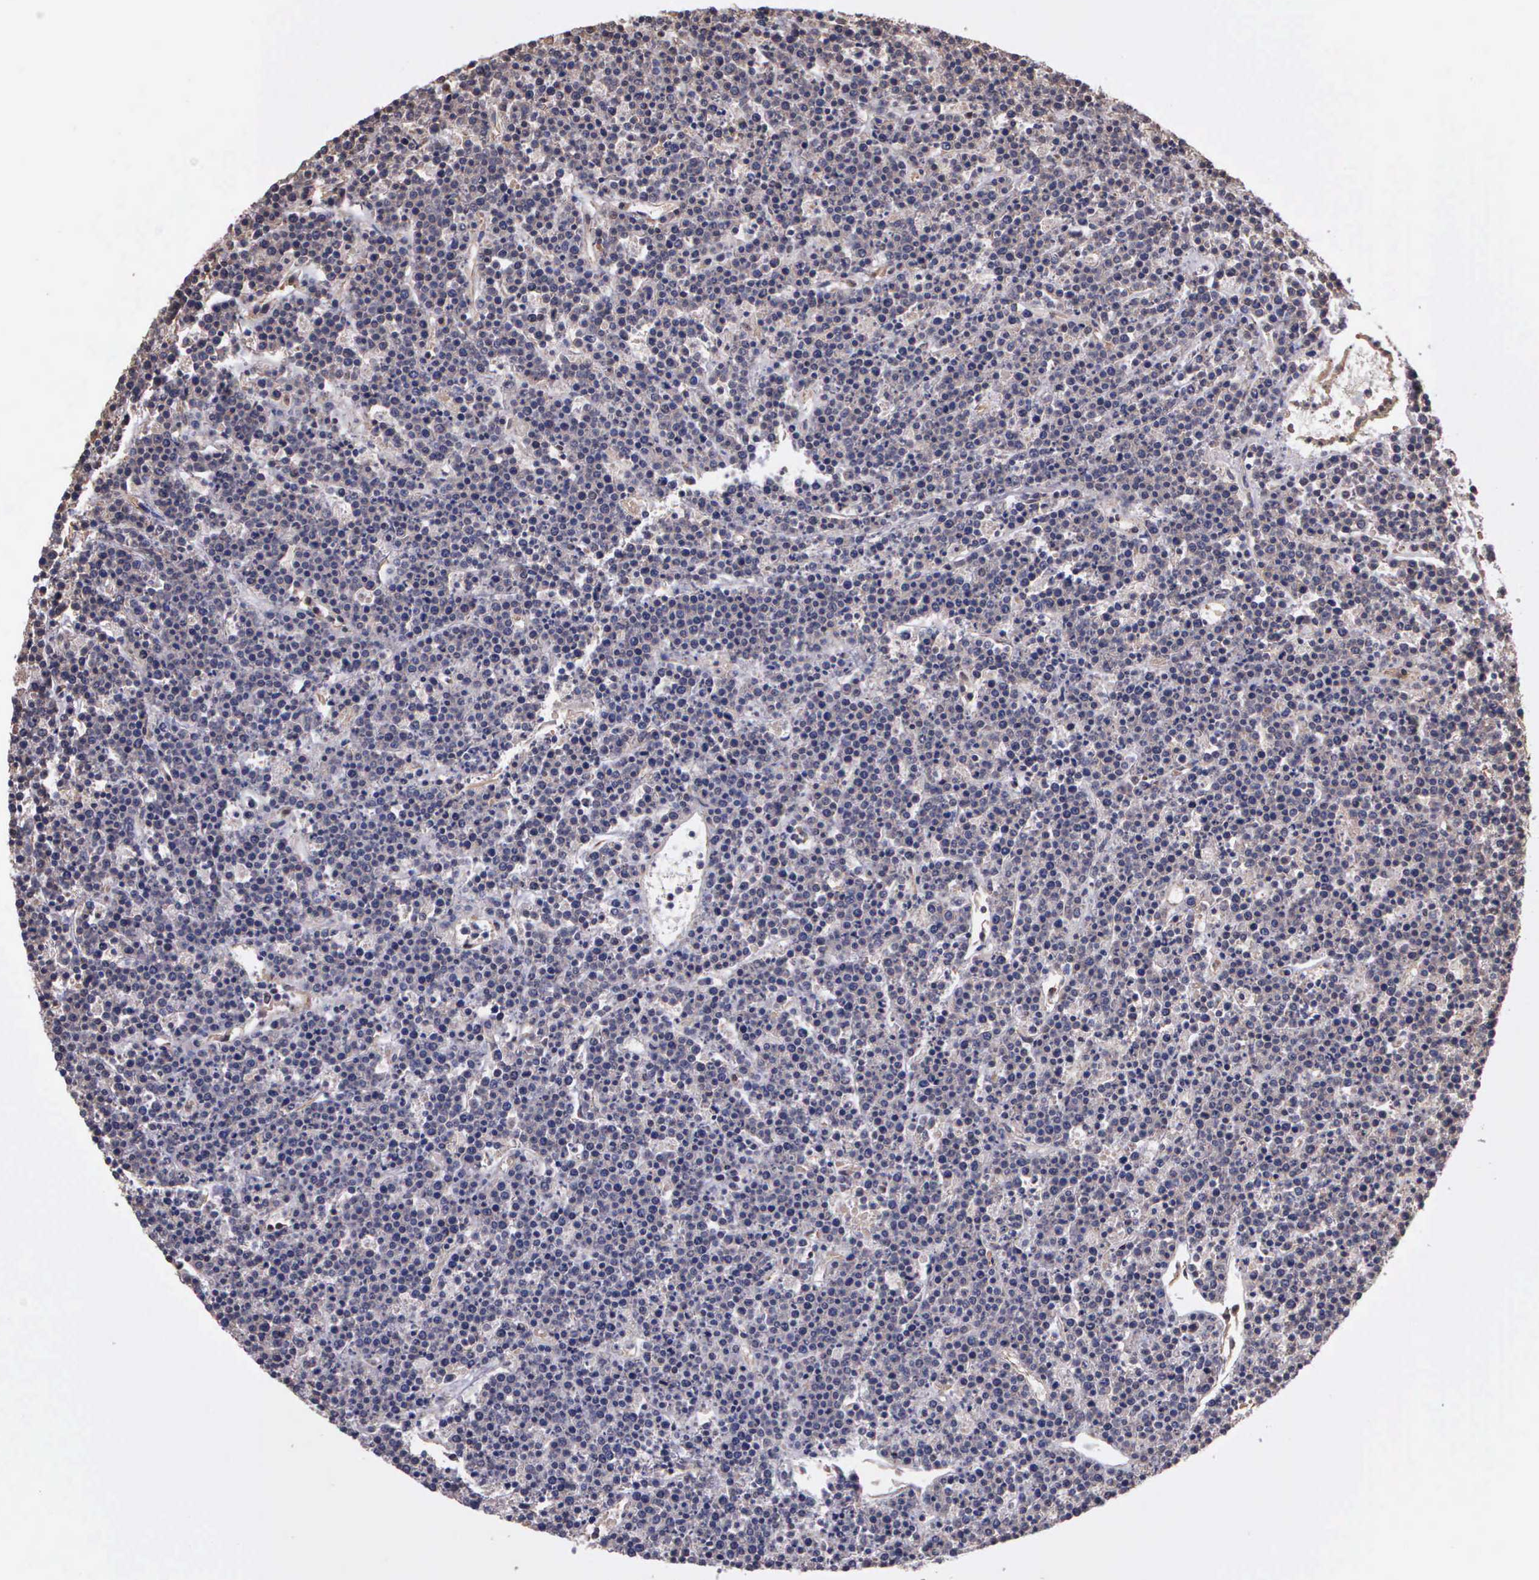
{"staining": {"intensity": "negative", "quantity": "none", "location": "none"}, "tissue": "lymphoma", "cell_type": "Tumor cells", "image_type": "cancer", "snomed": [{"axis": "morphology", "description": "Malignant lymphoma, non-Hodgkin's type, High grade"}, {"axis": "topography", "description": "Ovary"}], "caption": "High-grade malignant lymphoma, non-Hodgkin's type was stained to show a protein in brown. There is no significant expression in tumor cells.", "gene": "PSMC1", "patient": {"sex": "female", "age": 56}}